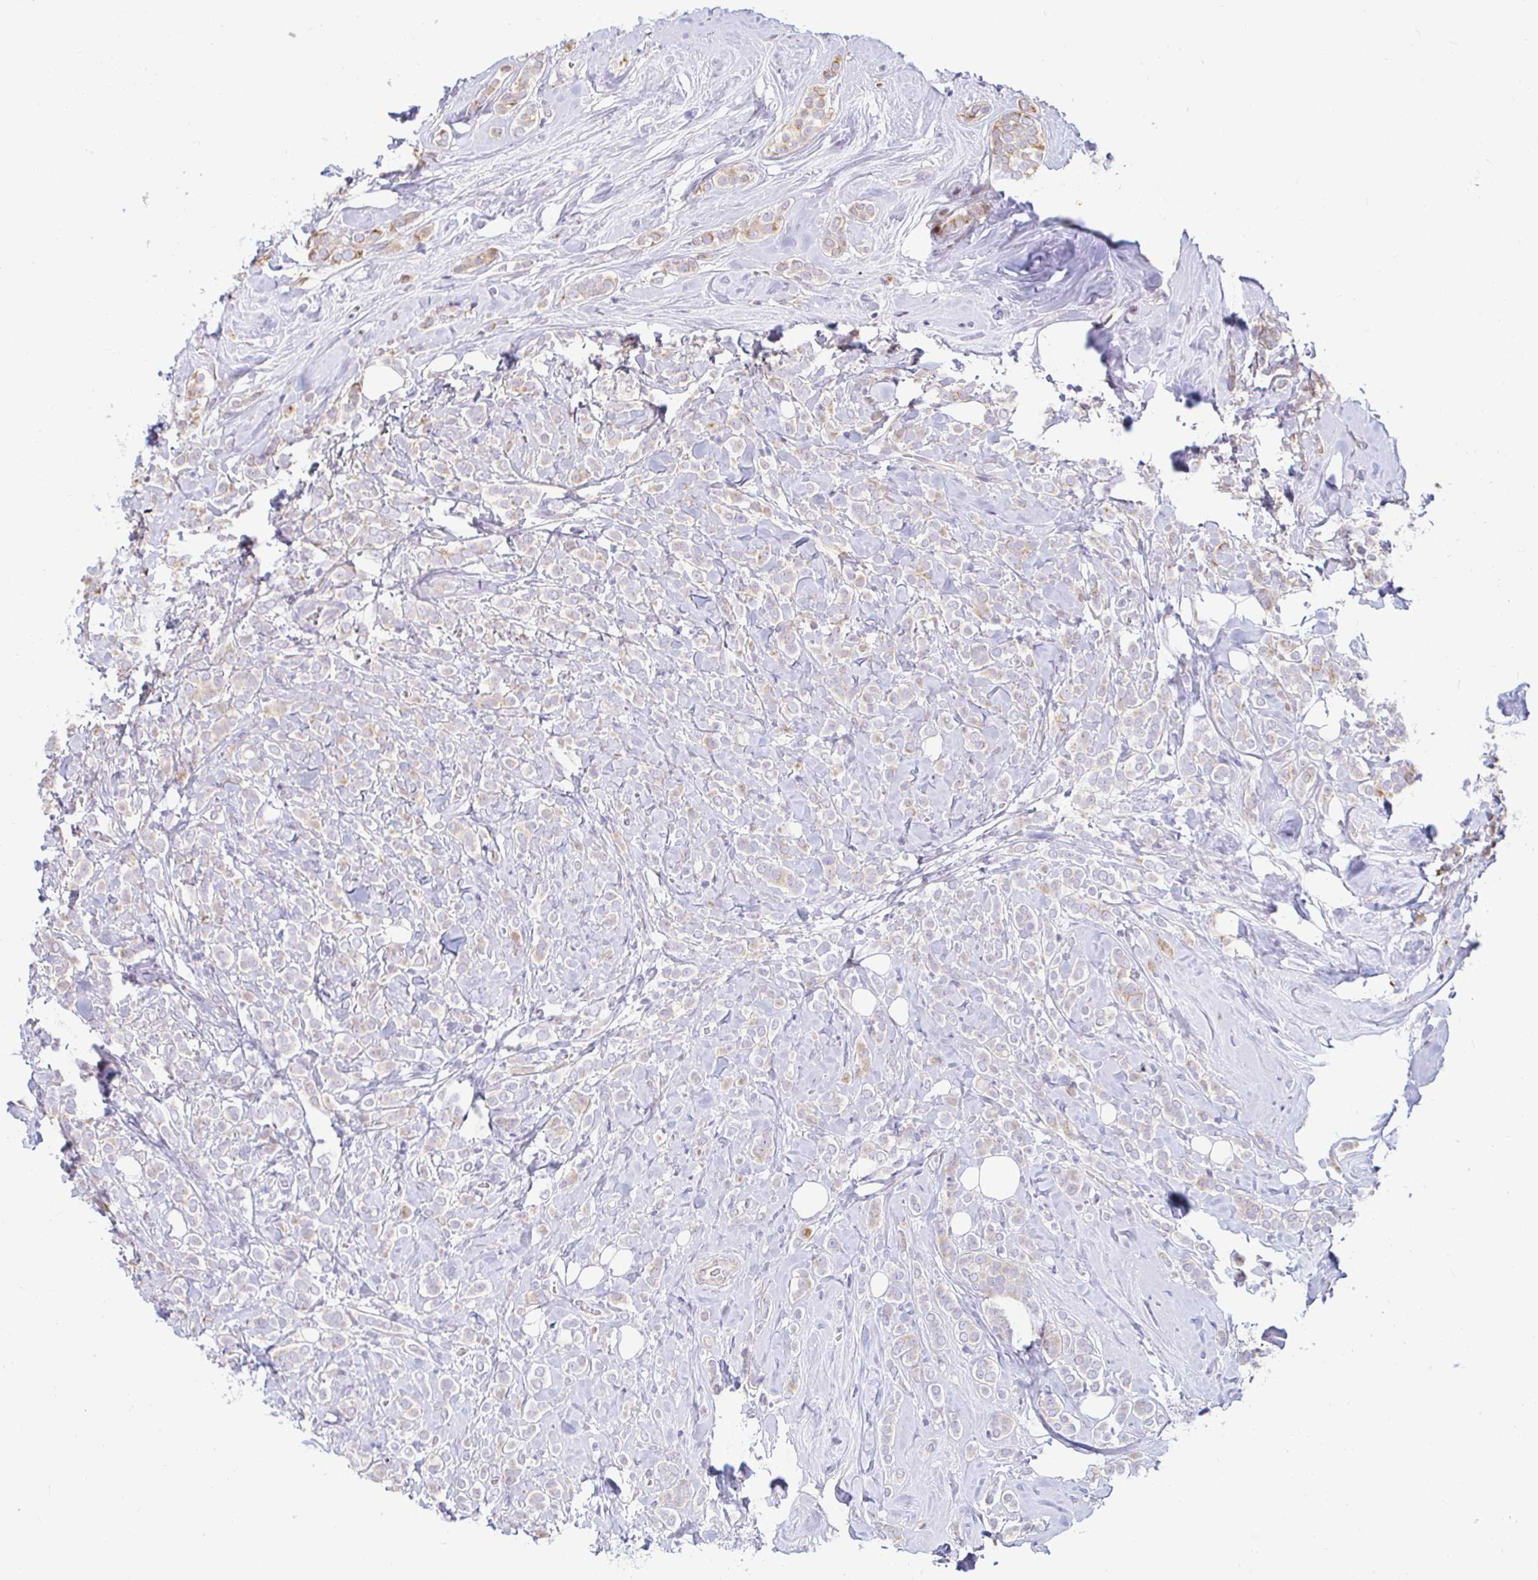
{"staining": {"intensity": "weak", "quantity": "25%-75%", "location": "cytoplasmic/membranous"}, "tissue": "breast cancer", "cell_type": "Tumor cells", "image_type": "cancer", "snomed": [{"axis": "morphology", "description": "Lobular carcinoma"}, {"axis": "topography", "description": "Breast"}], "caption": "Breast lobular carcinoma stained with DAB IHC displays low levels of weak cytoplasmic/membranous expression in approximately 25%-75% of tumor cells.", "gene": "CAPSL", "patient": {"sex": "female", "age": 49}}